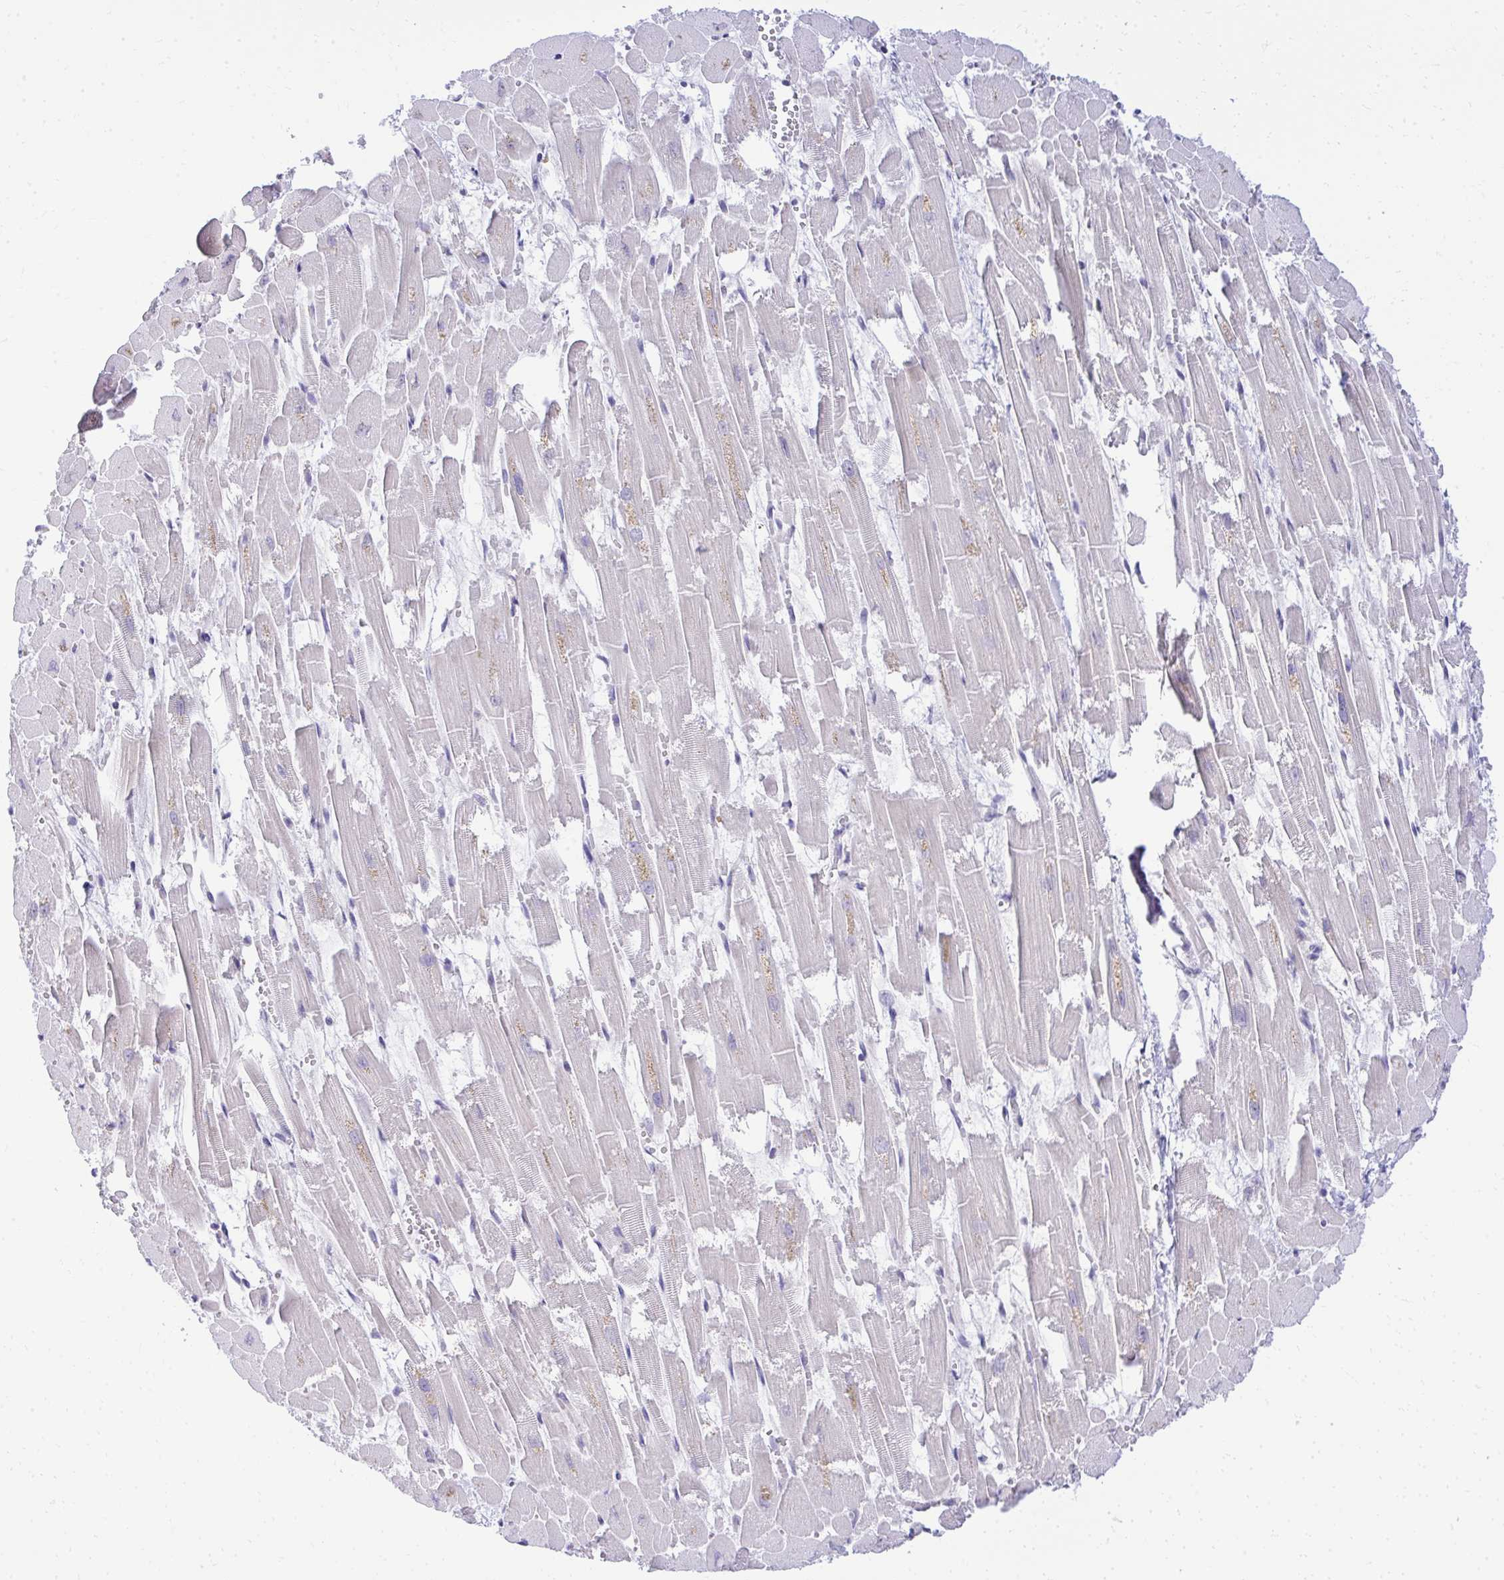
{"staining": {"intensity": "weak", "quantity": "25%-75%", "location": "cytoplasmic/membranous"}, "tissue": "heart muscle", "cell_type": "Cardiomyocytes", "image_type": "normal", "snomed": [{"axis": "morphology", "description": "Normal tissue, NOS"}, {"axis": "topography", "description": "Heart"}], "caption": "Immunohistochemical staining of normal heart muscle shows weak cytoplasmic/membranous protein staining in approximately 25%-75% of cardiomyocytes. The staining is performed using DAB (3,3'-diaminobenzidine) brown chromogen to label protein expression. The nuclei are counter-stained blue using hematoxylin.", "gene": "EID3", "patient": {"sex": "female", "age": 52}}